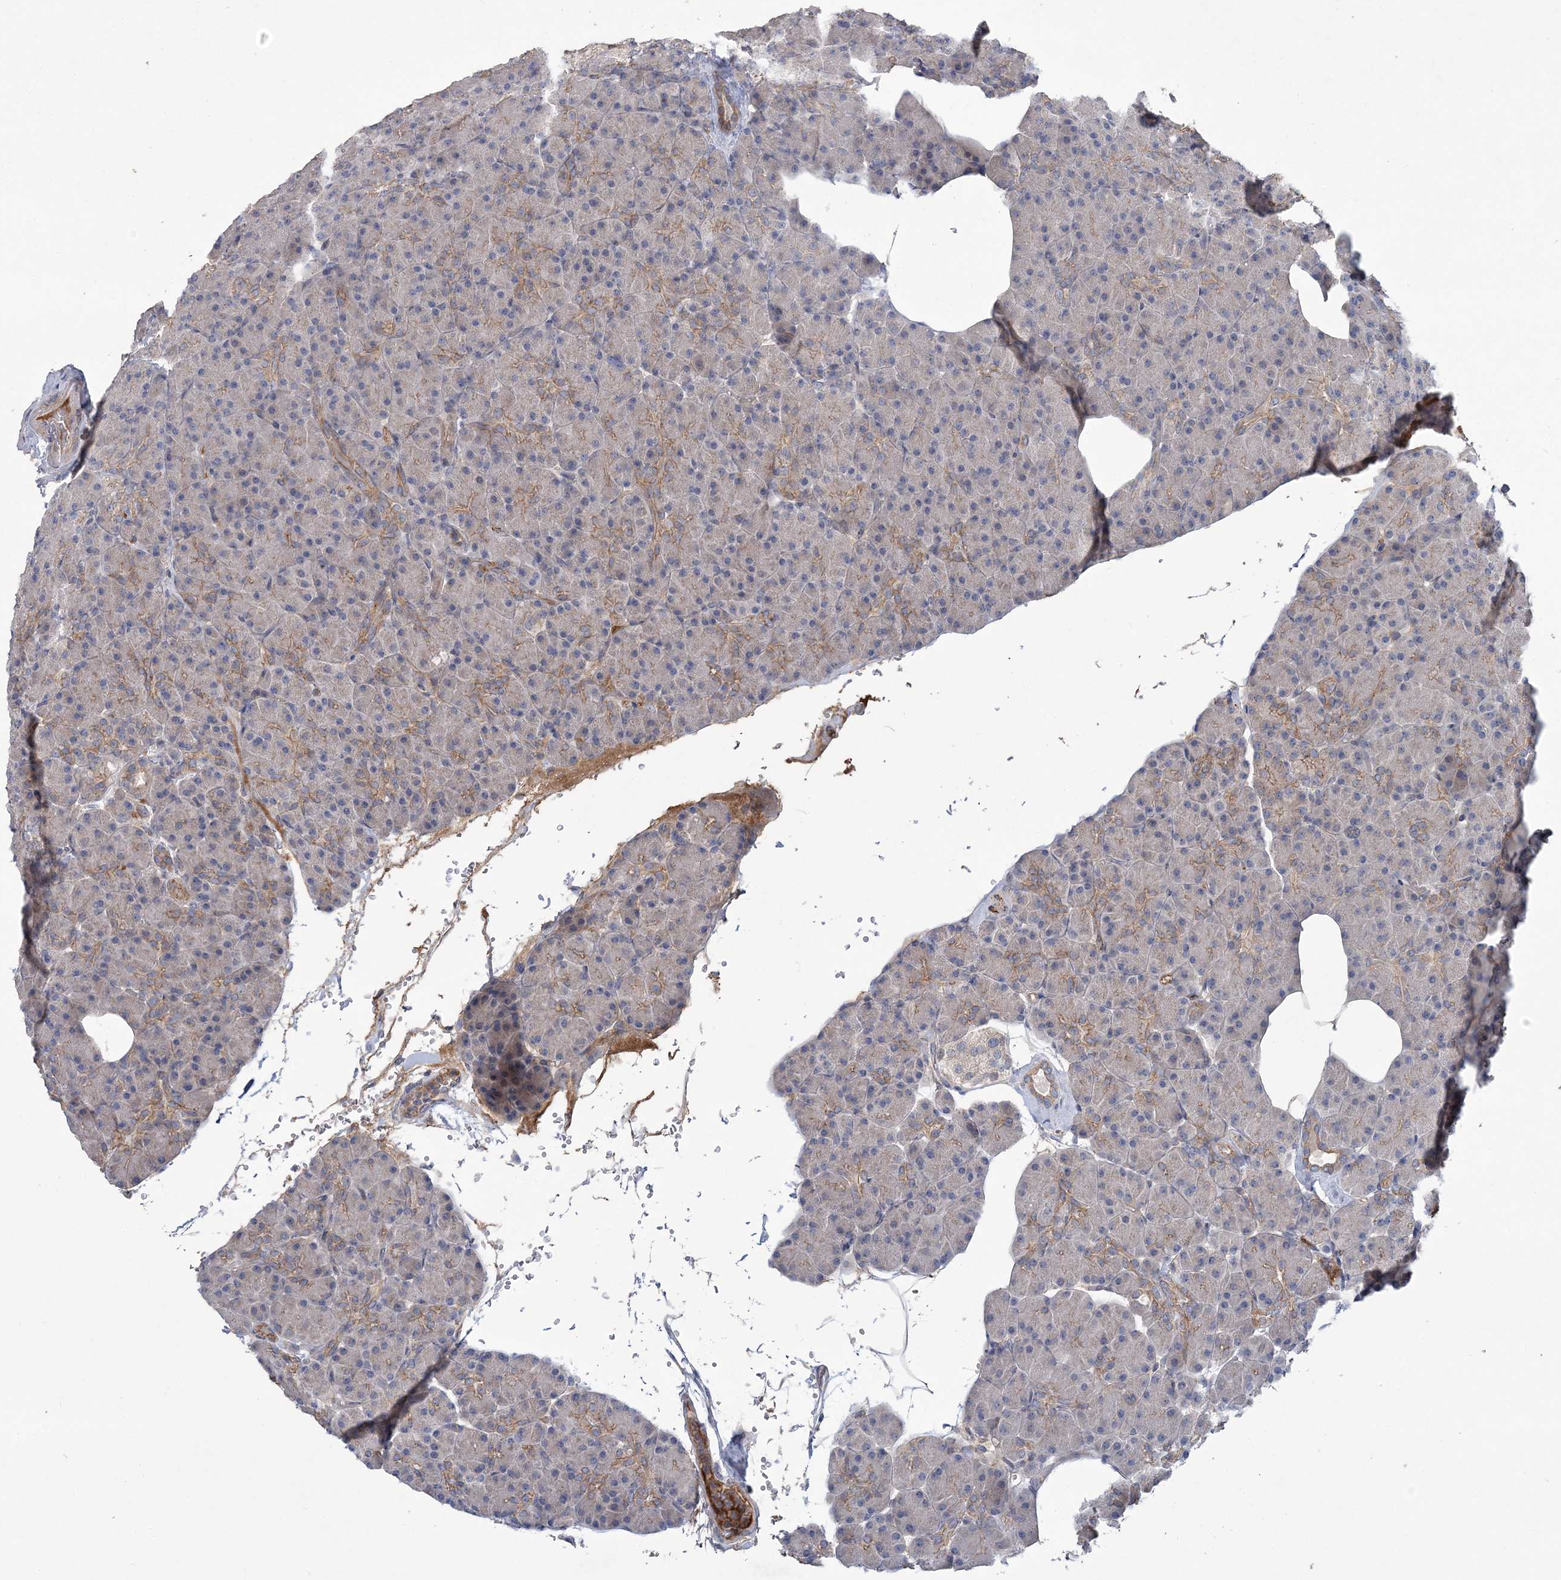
{"staining": {"intensity": "moderate", "quantity": "25%-75%", "location": "cytoplasmic/membranous"}, "tissue": "pancreas", "cell_type": "Exocrine glandular cells", "image_type": "normal", "snomed": [{"axis": "morphology", "description": "Normal tissue, NOS"}, {"axis": "topography", "description": "Pancreas"}], "caption": "Pancreas stained with DAB immunohistochemistry (IHC) exhibits medium levels of moderate cytoplasmic/membranous positivity in approximately 25%-75% of exocrine glandular cells. The staining is performed using DAB brown chromogen to label protein expression. The nuclei are counter-stained blue using hematoxylin.", "gene": "WBP1L", "patient": {"sex": "female", "age": 43}}